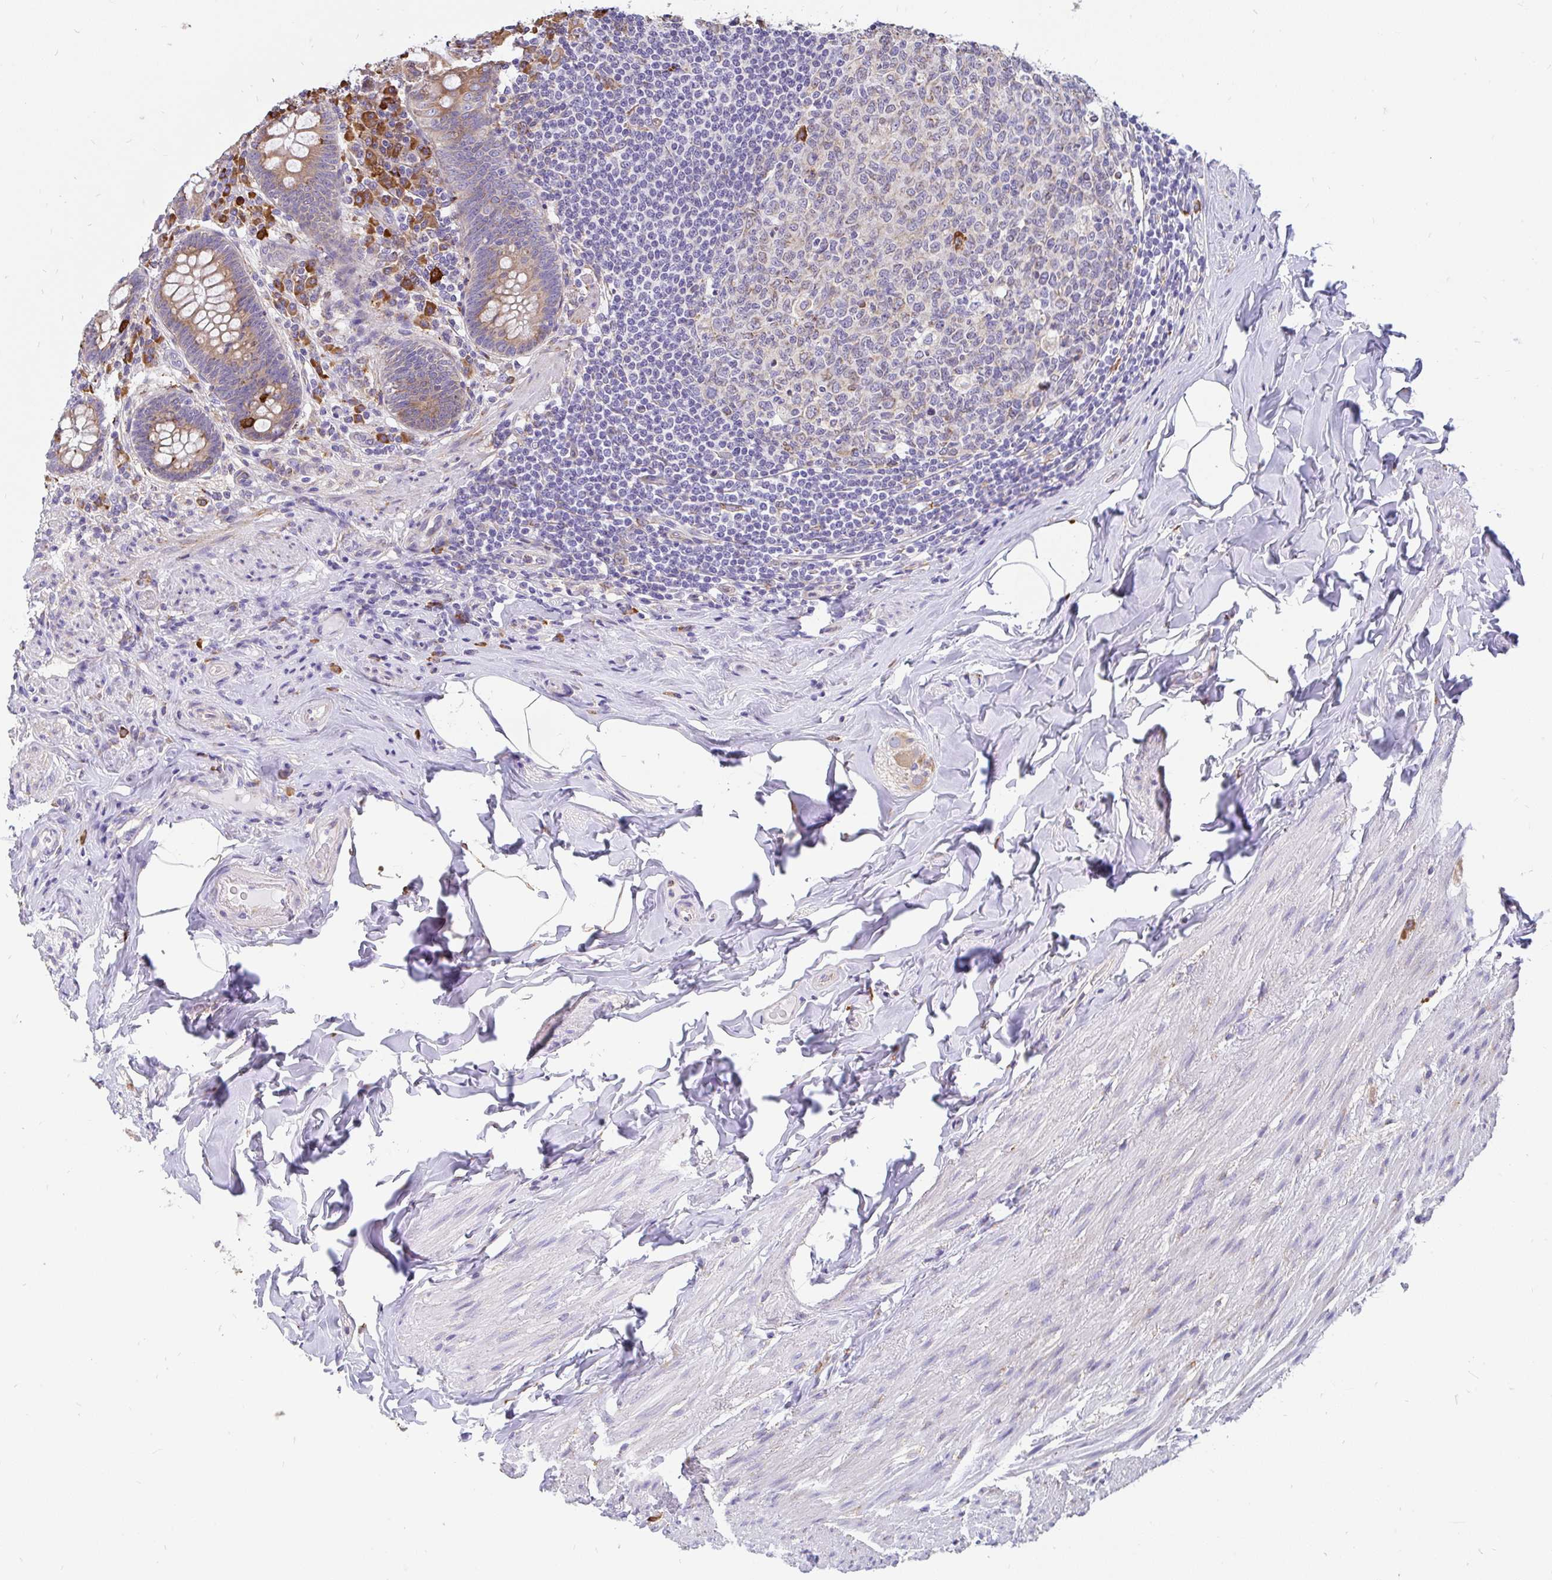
{"staining": {"intensity": "moderate", "quantity": ">75%", "location": "cytoplasmic/membranous"}, "tissue": "appendix", "cell_type": "Glandular cells", "image_type": "normal", "snomed": [{"axis": "morphology", "description": "Normal tissue, NOS"}, {"axis": "topography", "description": "Appendix"}], "caption": "Immunohistochemistry (IHC) of benign appendix shows medium levels of moderate cytoplasmic/membranous expression in approximately >75% of glandular cells.", "gene": "EML5", "patient": {"sex": "male", "age": 71}}